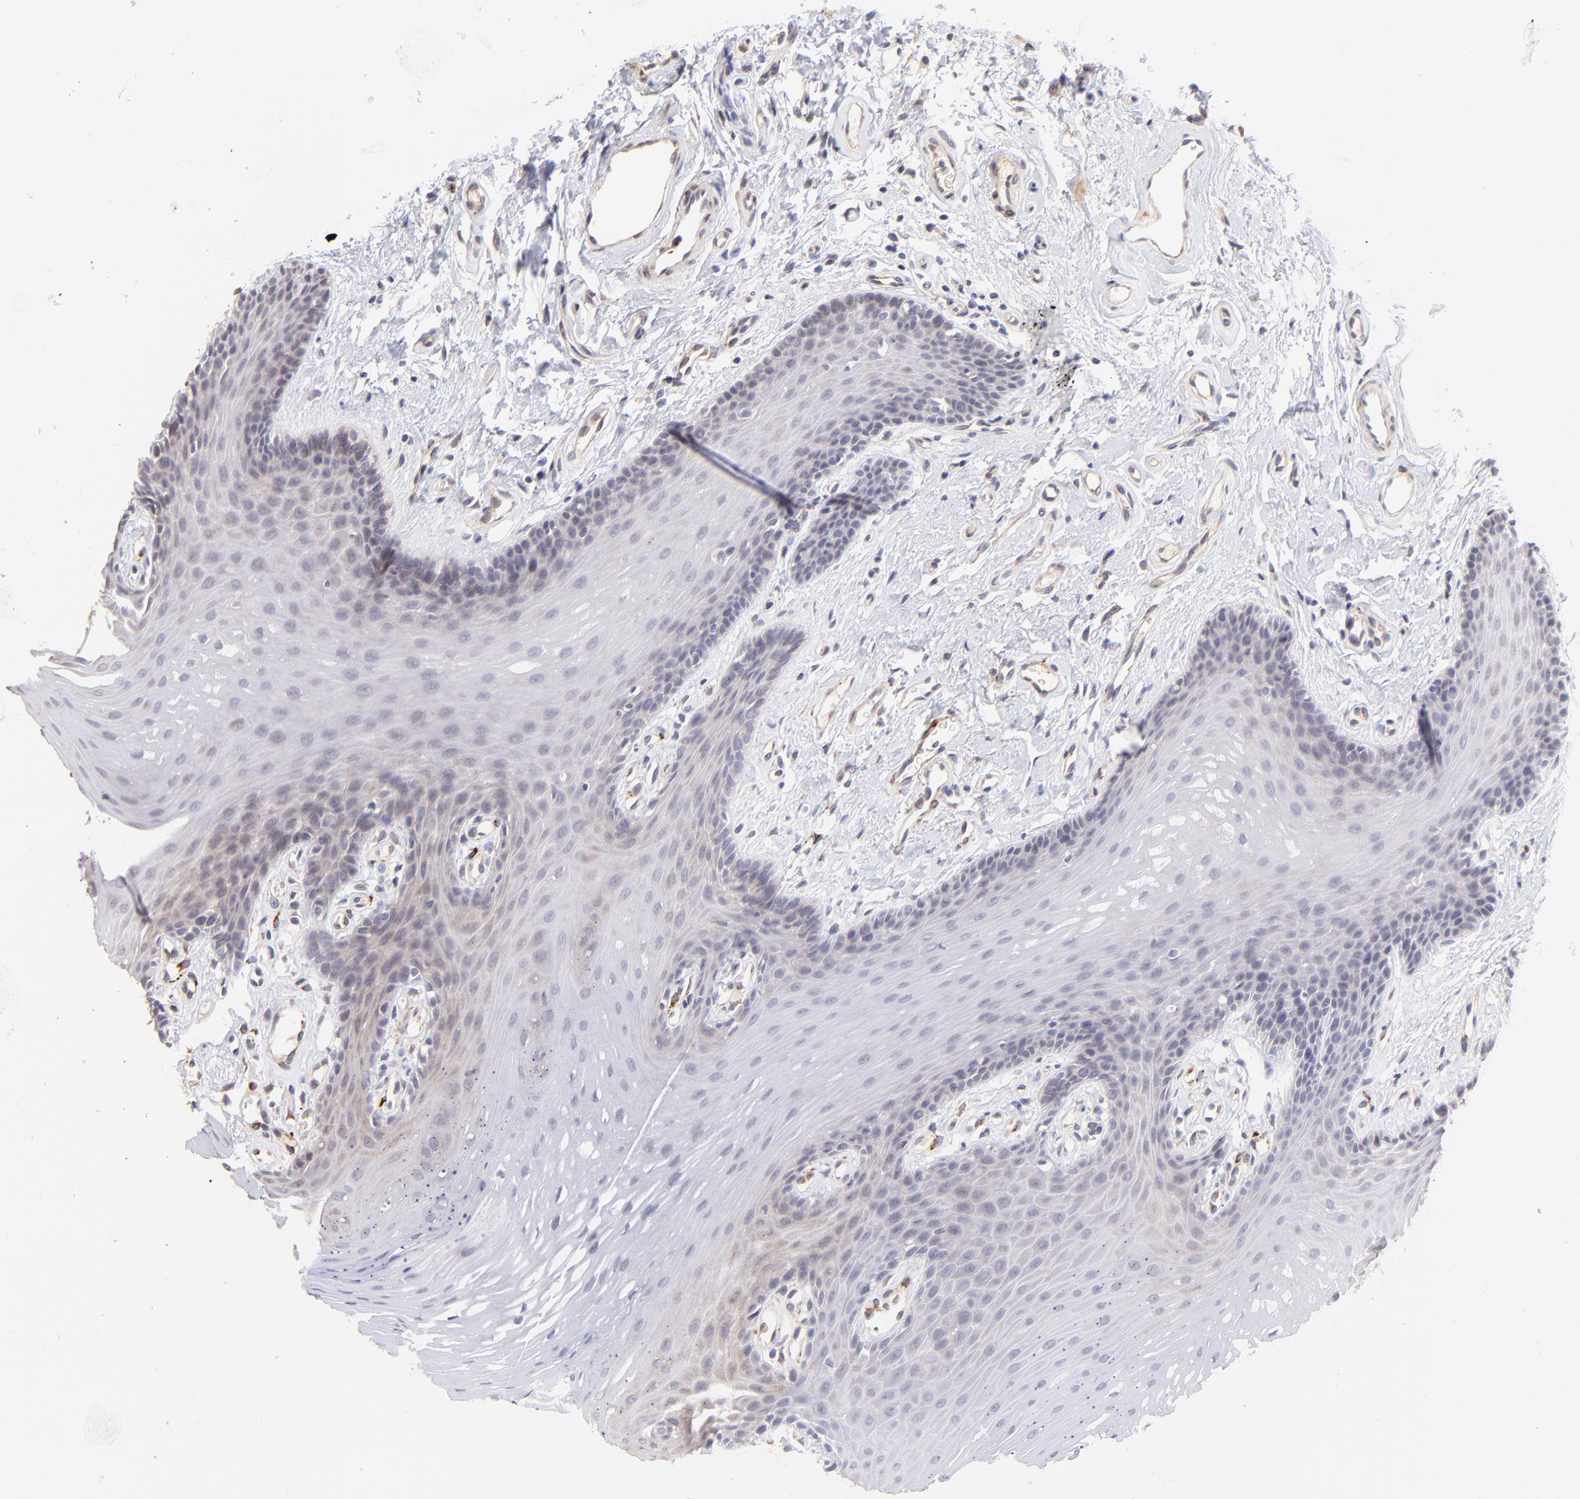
{"staining": {"intensity": "negative", "quantity": "none", "location": "none"}, "tissue": "oral mucosa", "cell_type": "Squamous epithelial cells", "image_type": "normal", "snomed": [{"axis": "morphology", "description": "Normal tissue, NOS"}, {"axis": "topography", "description": "Oral tissue"}], "caption": "The IHC photomicrograph has no significant positivity in squamous epithelial cells of oral mucosa. (Stains: DAB (3,3'-diaminobenzidine) immunohistochemistry (IHC) with hematoxylin counter stain, Microscopy: brightfield microscopy at high magnification).", "gene": "SPARC", "patient": {"sex": "male", "age": 62}}